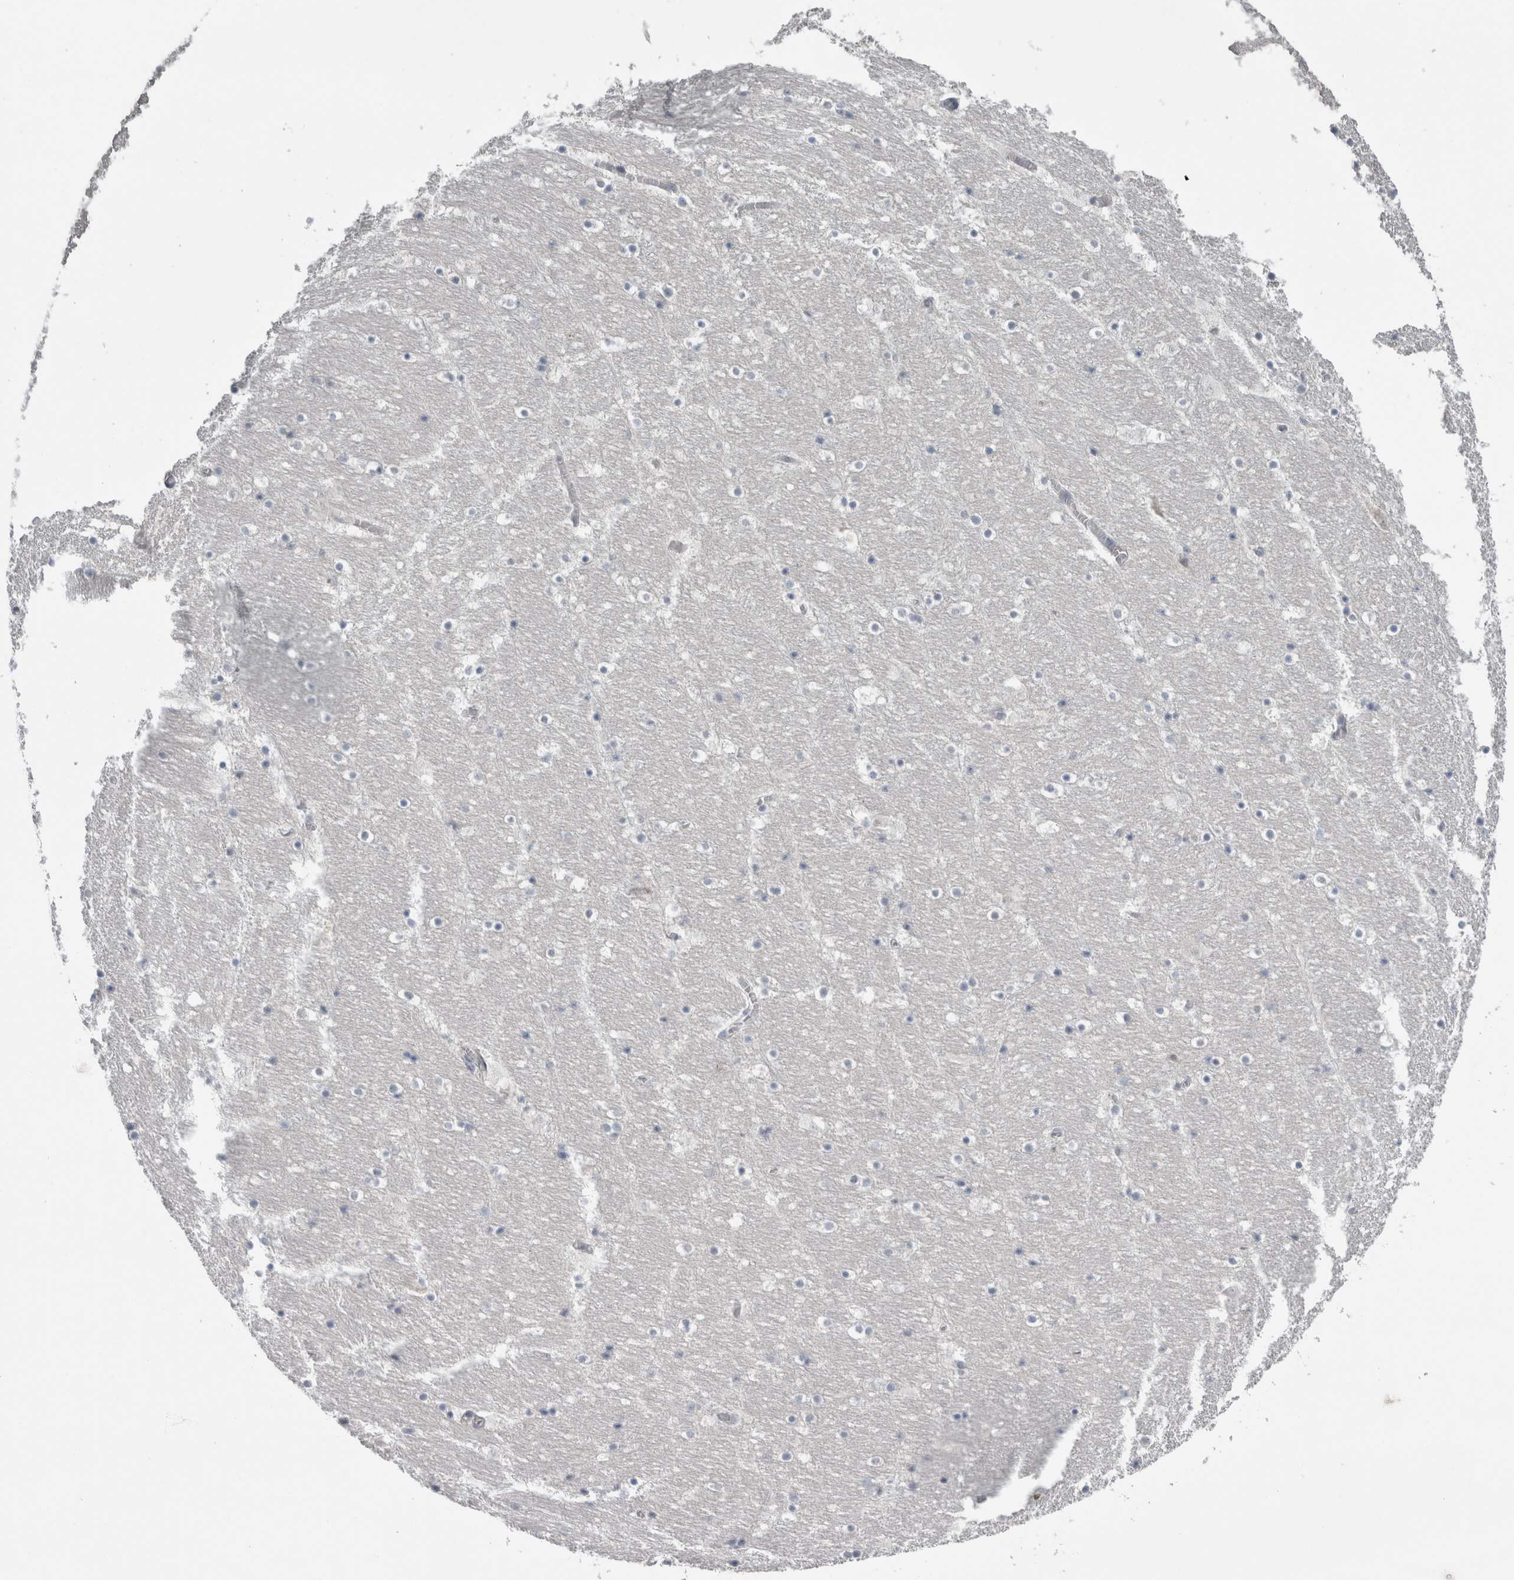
{"staining": {"intensity": "negative", "quantity": "none", "location": "none"}, "tissue": "hippocampus", "cell_type": "Glial cells", "image_type": "normal", "snomed": [{"axis": "morphology", "description": "Normal tissue, NOS"}, {"axis": "topography", "description": "Hippocampus"}], "caption": "The image displays no significant staining in glial cells of hippocampus.", "gene": "CRNN", "patient": {"sex": "male", "age": 45}}